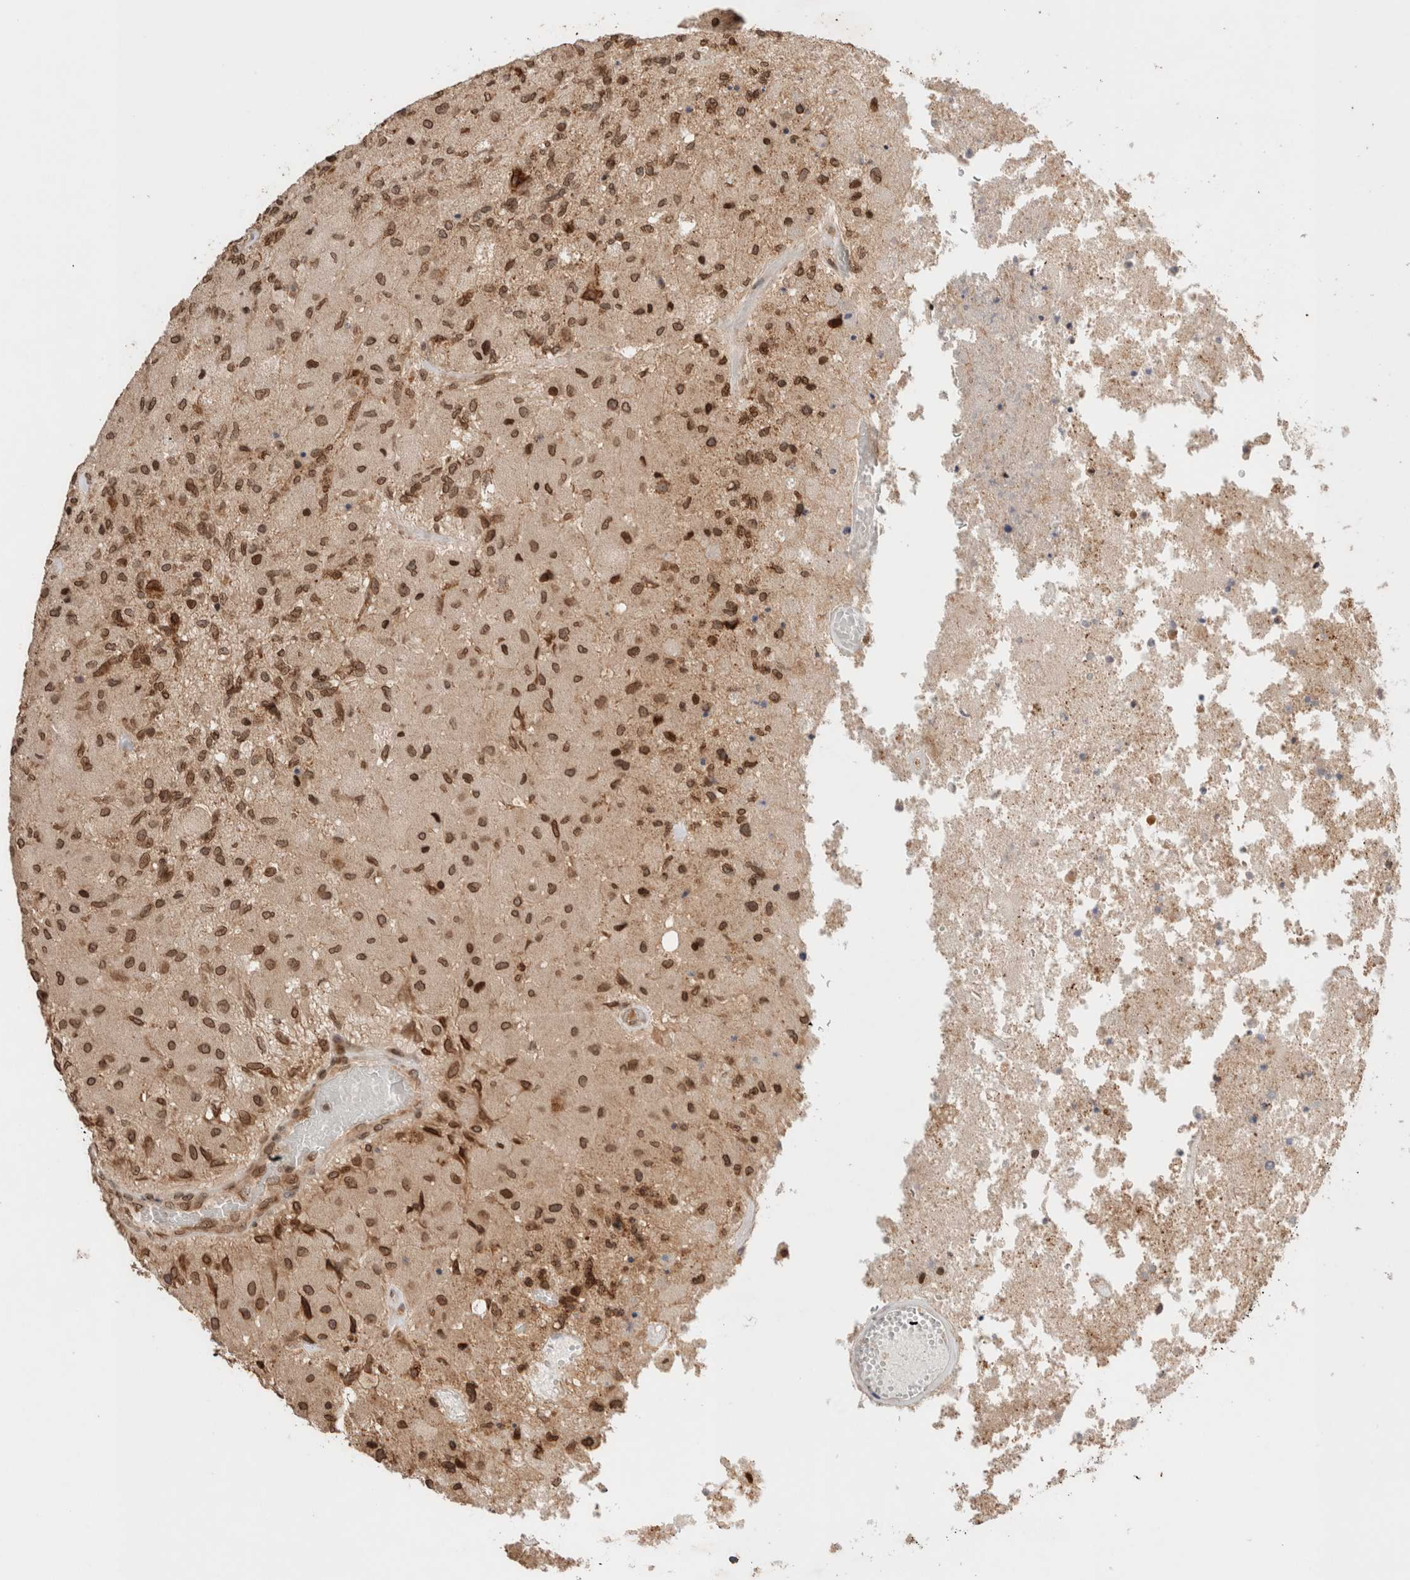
{"staining": {"intensity": "moderate", "quantity": ">75%", "location": "cytoplasmic/membranous,nuclear"}, "tissue": "glioma", "cell_type": "Tumor cells", "image_type": "cancer", "snomed": [{"axis": "morphology", "description": "Normal tissue, NOS"}, {"axis": "morphology", "description": "Glioma, malignant, High grade"}, {"axis": "topography", "description": "Cerebral cortex"}], "caption": "About >75% of tumor cells in glioma show moderate cytoplasmic/membranous and nuclear protein expression as visualized by brown immunohistochemical staining.", "gene": "TPR", "patient": {"sex": "male", "age": 77}}